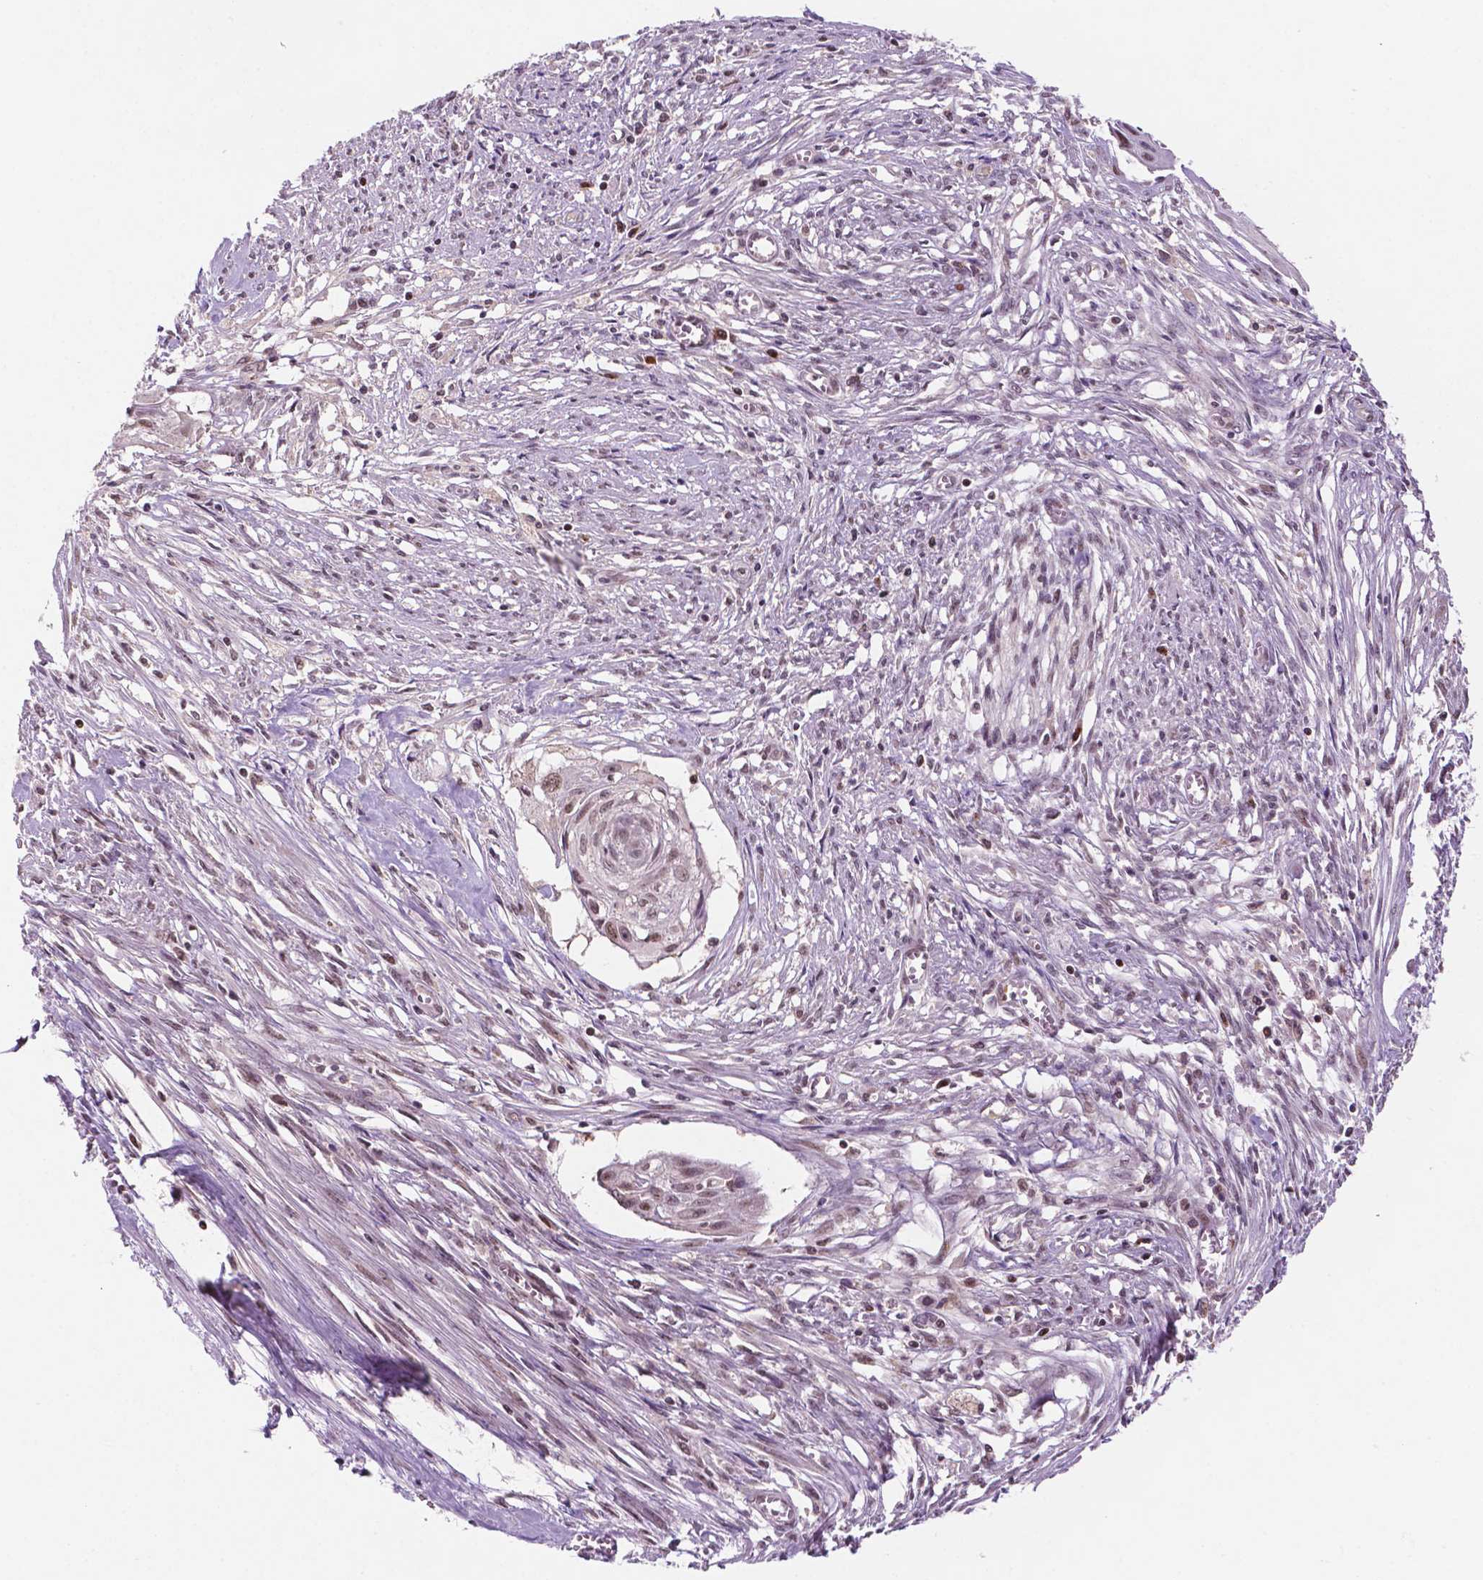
{"staining": {"intensity": "moderate", "quantity": ">75%", "location": "nuclear"}, "tissue": "cervical cancer", "cell_type": "Tumor cells", "image_type": "cancer", "snomed": [{"axis": "morphology", "description": "Squamous cell carcinoma, NOS"}, {"axis": "topography", "description": "Cervix"}], "caption": "DAB (3,3'-diaminobenzidine) immunohistochemical staining of cervical cancer exhibits moderate nuclear protein positivity in approximately >75% of tumor cells.", "gene": "PER2", "patient": {"sex": "female", "age": 49}}